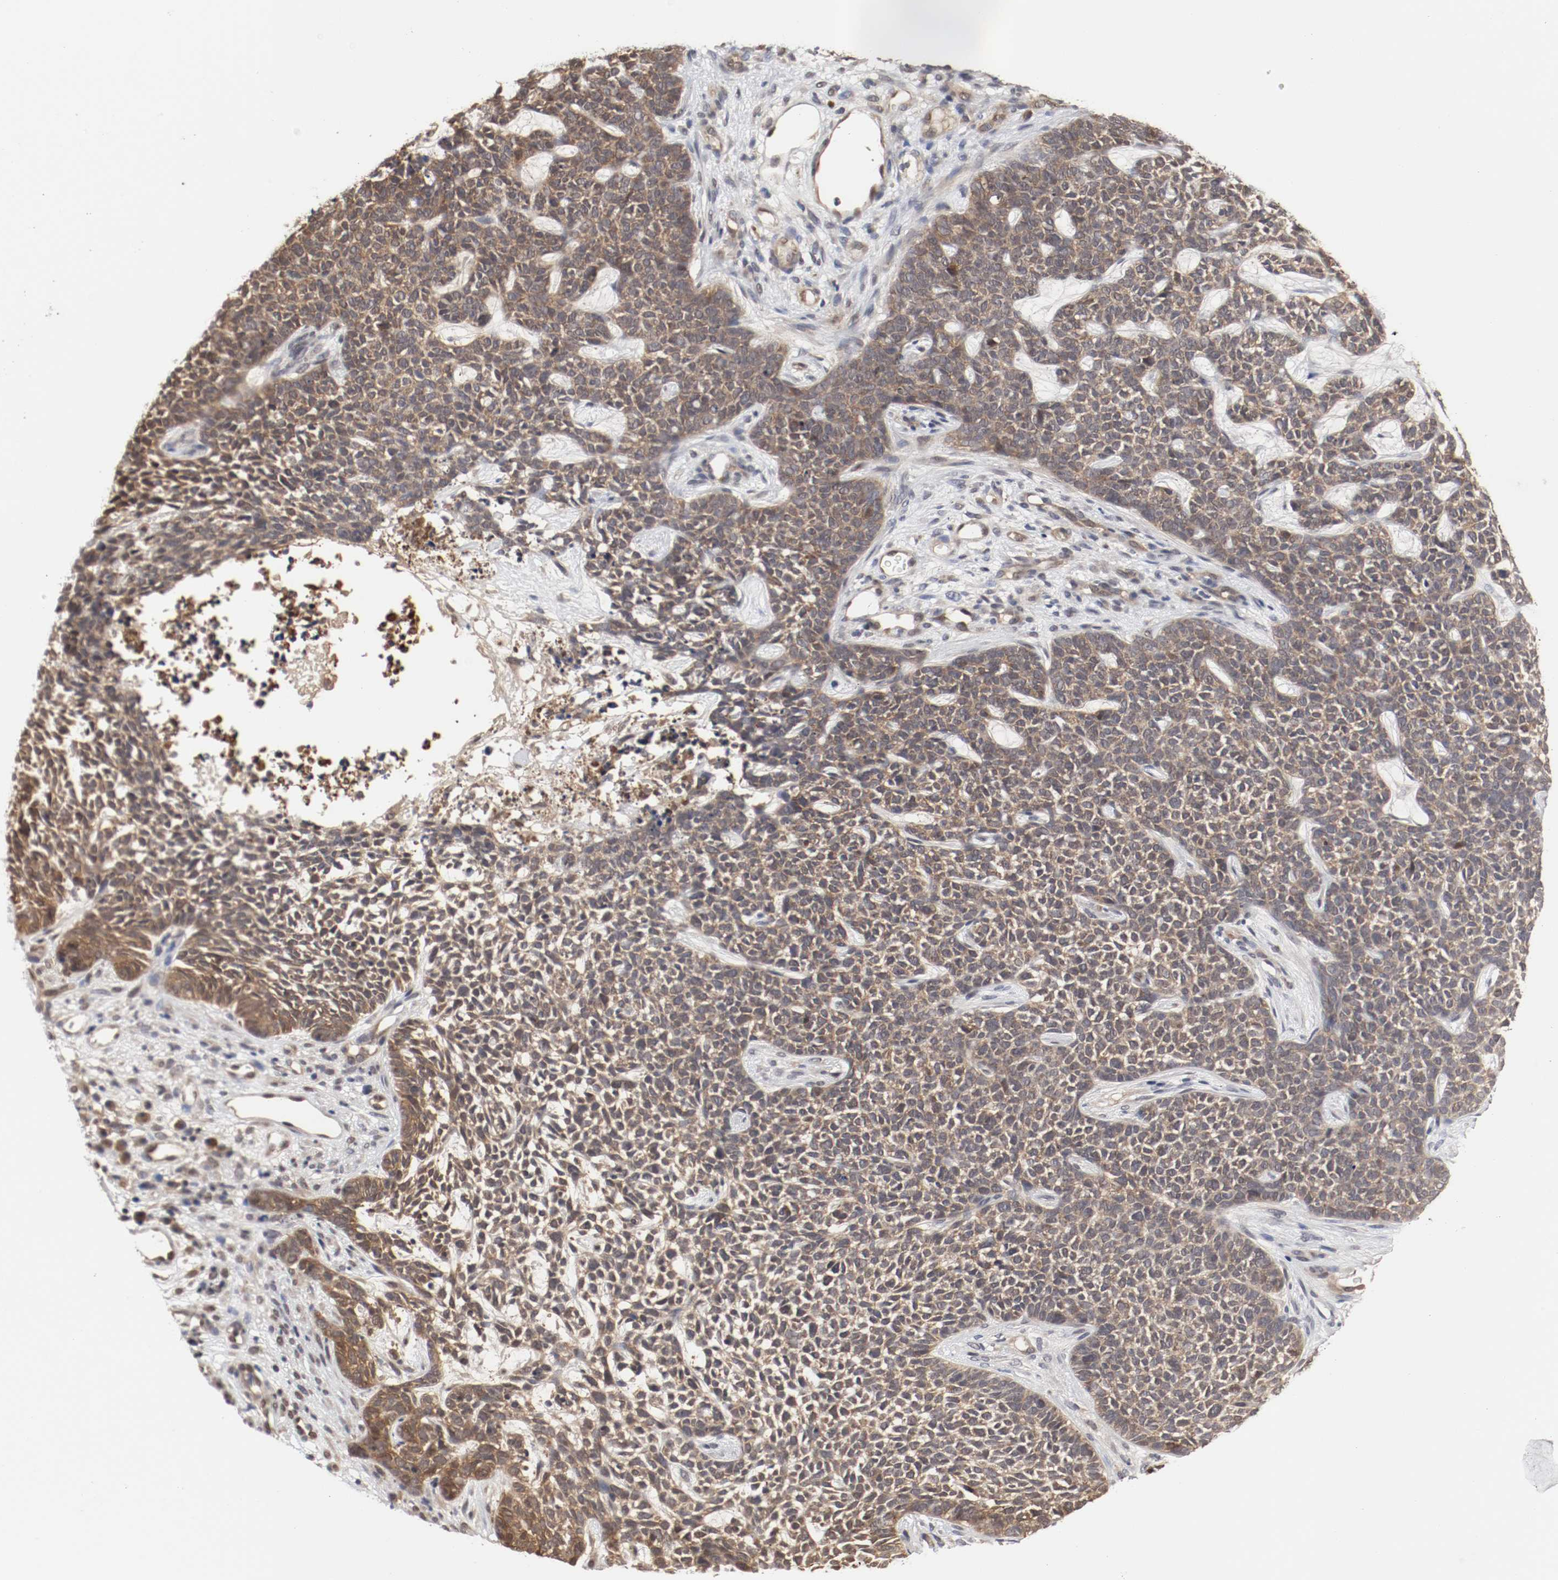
{"staining": {"intensity": "moderate", "quantity": ">75%", "location": "cytoplasmic/membranous"}, "tissue": "skin cancer", "cell_type": "Tumor cells", "image_type": "cancer", "snomed": [{"axis": "morphology", "description": "Basal cell carcinoma"}, {"axis": "topography", "description": "Skin"}], "caption": "The micrograph exhibits staining of skin basal cell carcinoma, revealing moderate cytoplasmic/membranous protein expression (brown color) within tumor cells.", "gene": "AFG3L2", "patient": {"sex": "female", "age": 84}}